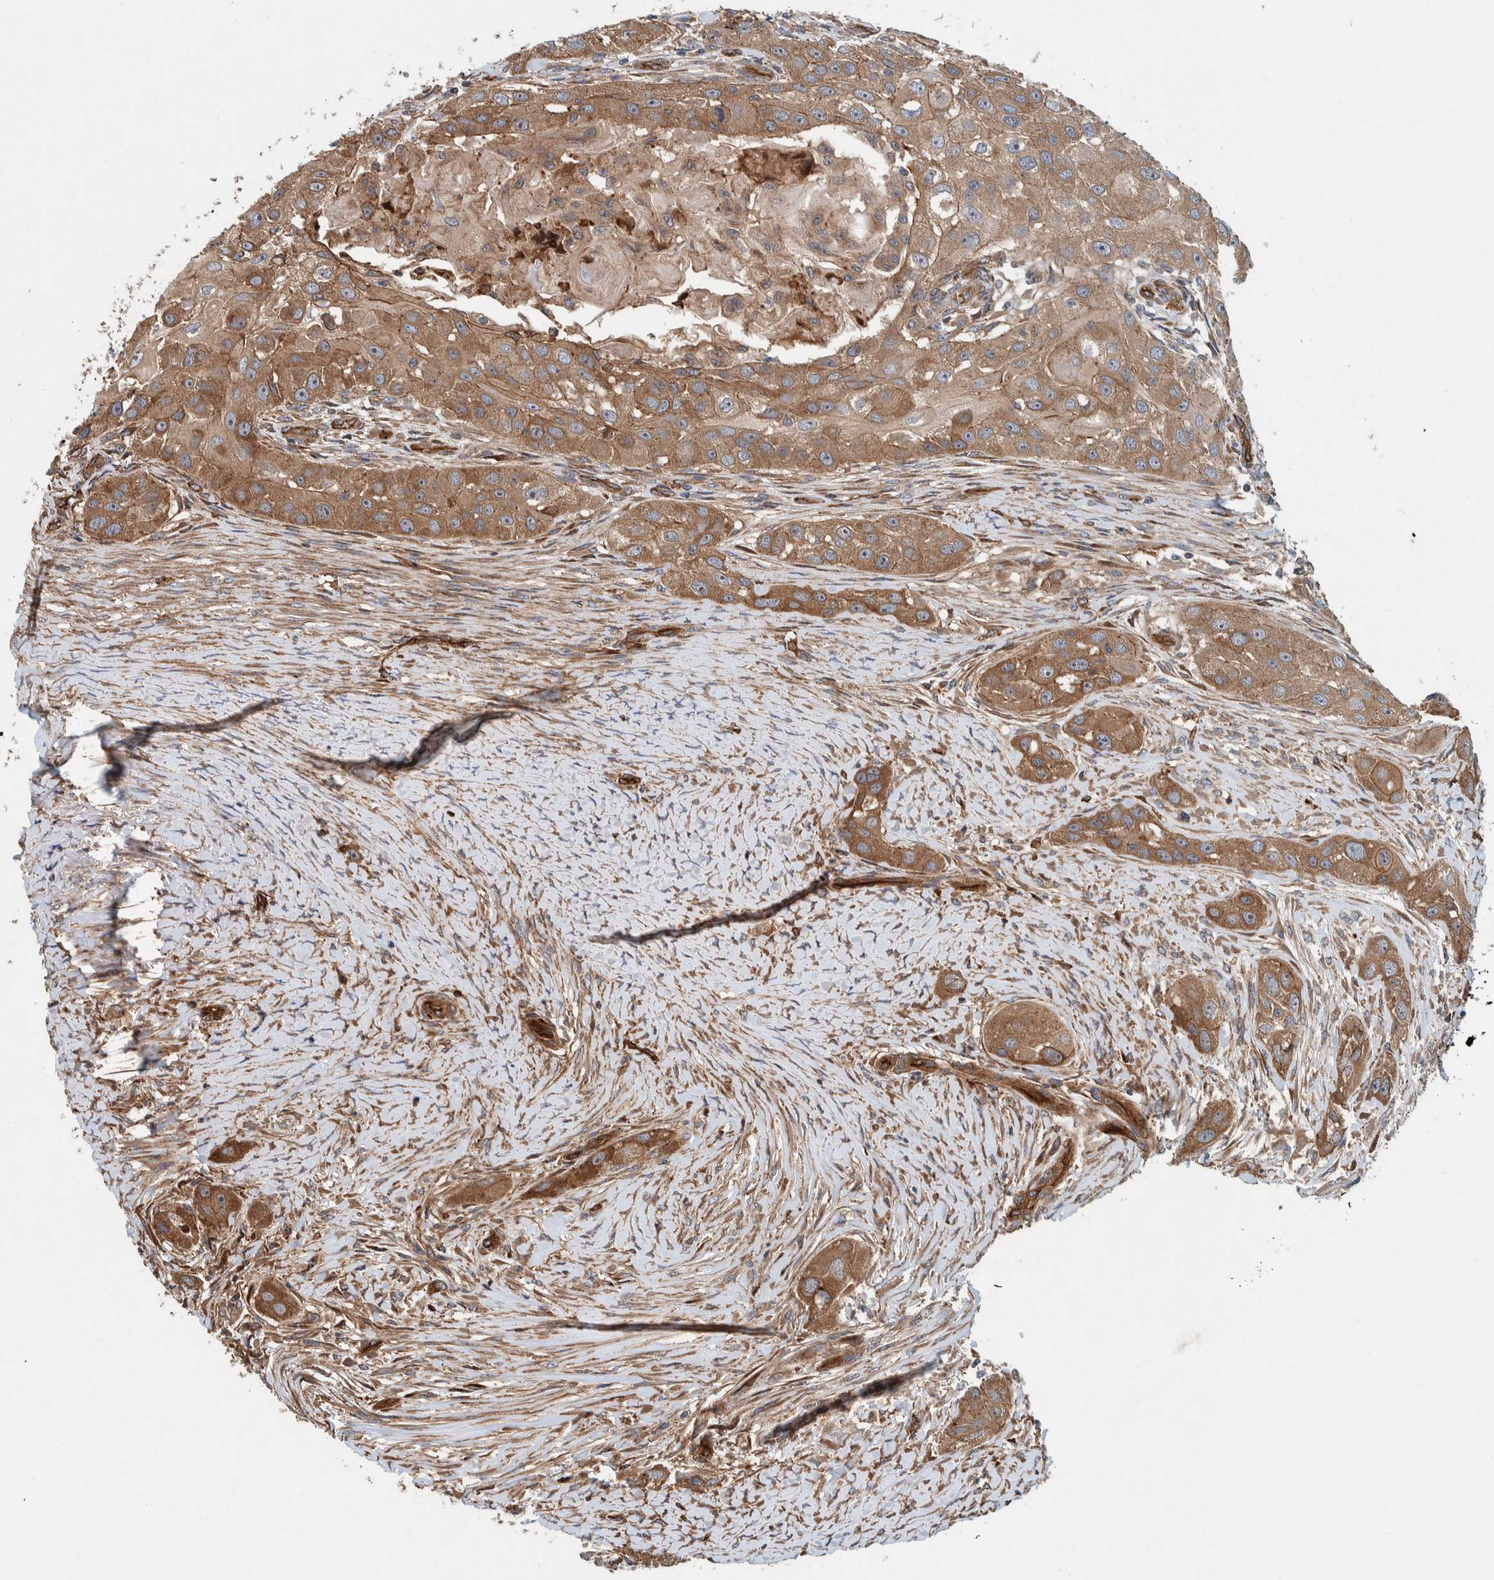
{"staining": {"intensity": "moderate", "quantity": ">75%", "location": "cytoplasmic/membranous"}, "tissue": "head and neck cancer", "cell_type": "Tumor cells", "image_type": "cancer", "snomed": [{"axis": "morphology", "description": "Normal tissue, NOS"}, {"axis": "morphology", "description": "Squamous cell carcinoma, NOS"}, {"axis": "topography", "description": "Skeletal muscle"}, {"axis": "topography", "description": "Head-Neck"}], "caption": "A brown stain highlights moderate cytoplasmic/membranous expression of a protein in human head and neck cancer (squamous cell carcinoma) tumor cells.", "gene": "PKD1L1", "patient": {"sex": "male", "age": 51}}